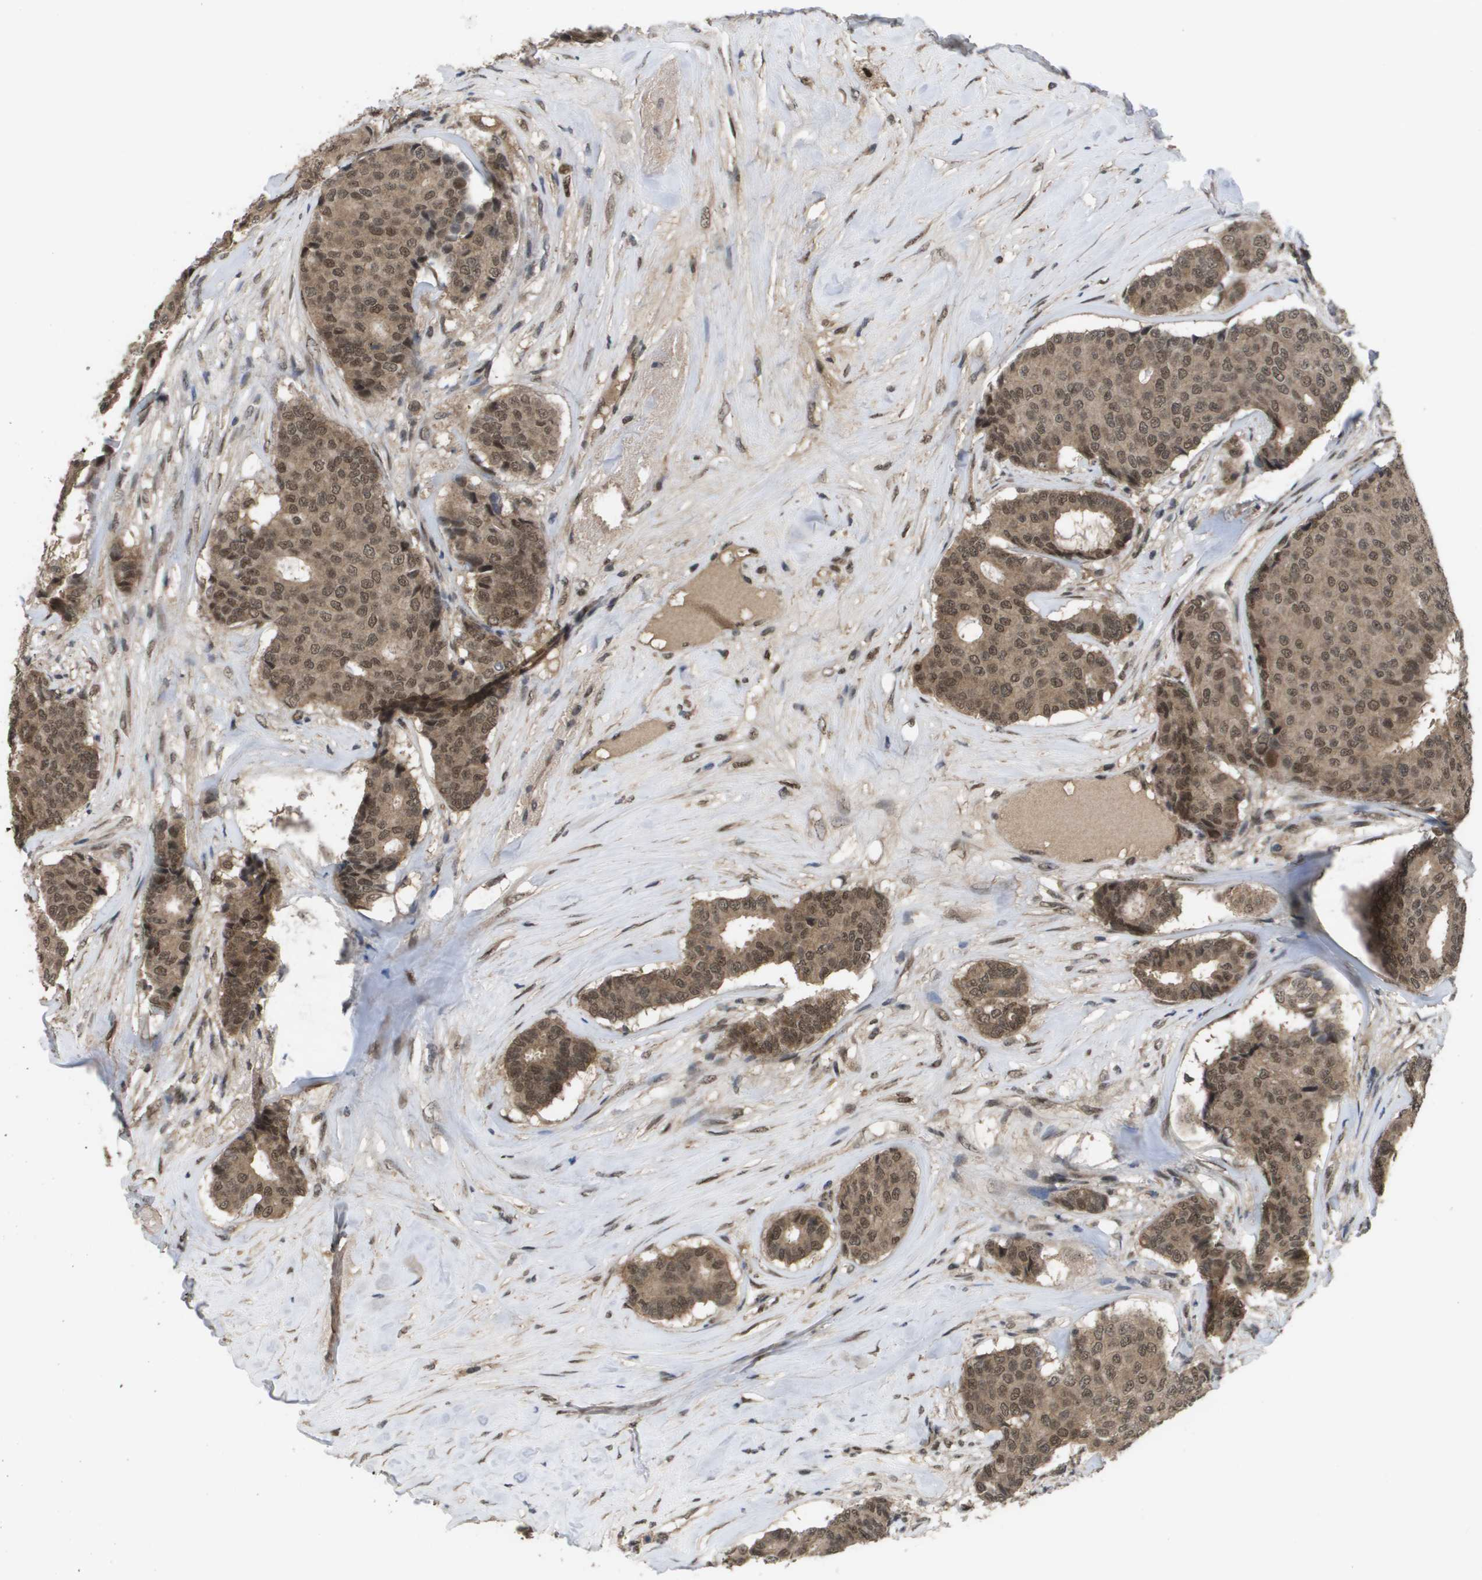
{"staining": {"intensity": "moderate", "quantity": ">75%", "location": "cytoplasmic/membranous,nuclear"}, "tissue": "breast cancer", "cell_type": "Tumor cells", "image_type": "cancer", "snomed": [{"axis": "morphology", "description": "Duct carcinoma"}, {"axis": "topography", "description": "Breast"}], "caption": "Breast cancer stained with DAB immunohistochemistry (IHC) reveals medium levels of moderate cytoplasmic/membranous and nuclear staining in about >75% of tumor cells. (Brightfield microscopy of DAB IHC at high magnification).", "gene": "AMBRA1", "patient": {"sex": "female", "age": 75}}